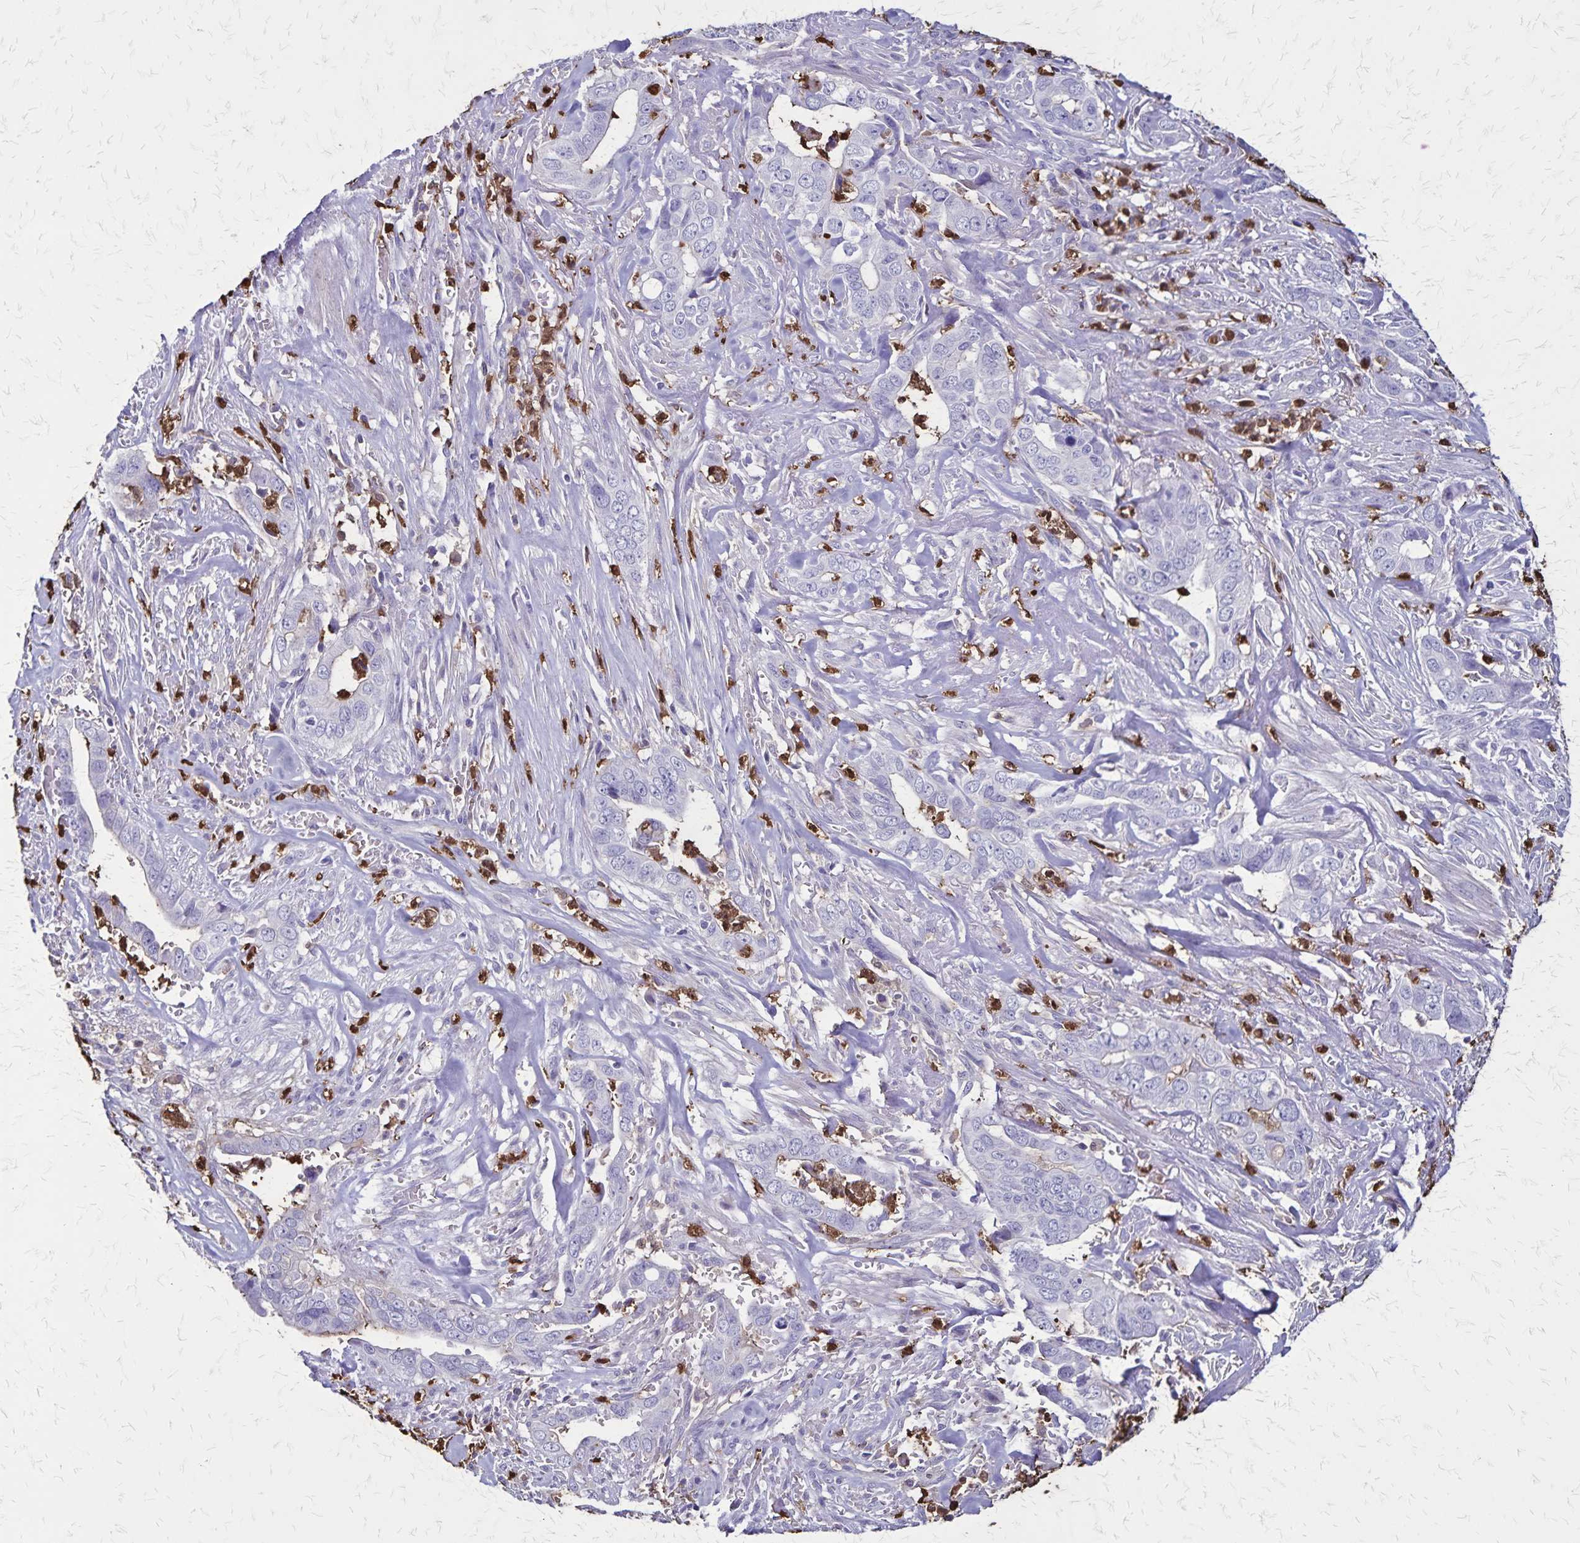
{"staining": {"intensity": "negative", "quantity": "none", "location": "none"}, "tissue": "liver cancer", "cell_type": "Tumor cells", "image_type": "cancer", "snomed": [{"axis": "morphology", "description": "Cholangiocarcinoma"}, {"axis": "topography", "description": "Liver"}], "caption": "Immunohistochemistry (IHC) micrograph of human cholangiocarcinoma (liver) stained for a protein (brown), which shows no staining in tumor cells.", "gene": "ULBP3", "patient": {"sex": "female", "age": 79}}